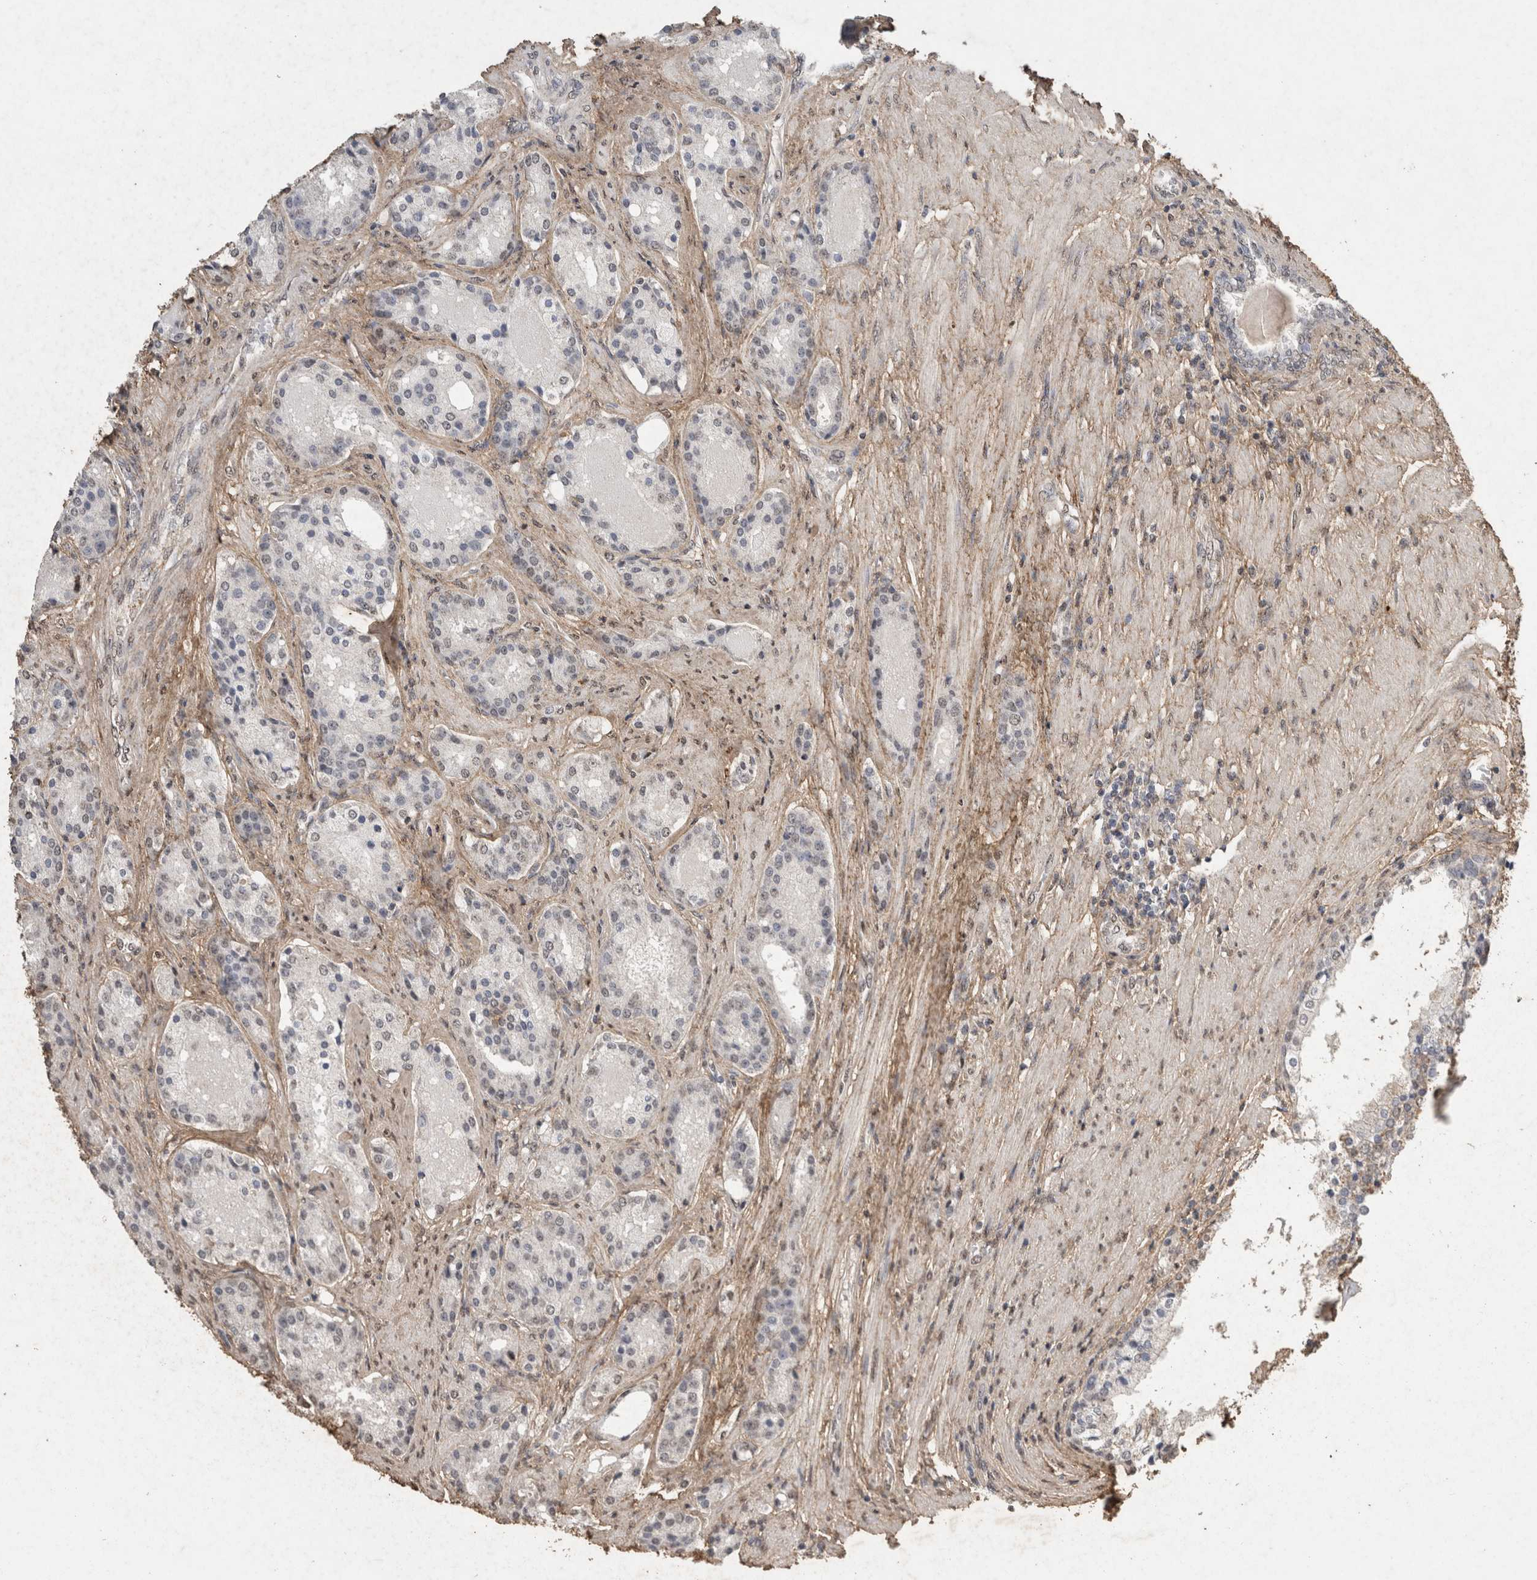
{"staining": {"intensity": "negative", "quantity": "none", "location": "none"}, "tissue": "prostate cancer", "cell_type": "Tumor cells", "image_type": "cancer", "snomed": [{"axis": "morphology", "description": "Adenocarcinoma, High grade"}, {"axis": "topography", "description": "Prostate"}], "caption": "An IHC photomicrograph of prostate cancer (adenocarcinoma (high-grade)) is shown. There is no staining in tumor cells of prostate cancer (adenocarcinoma (high-grade)).", "gene": "C1QTNF5", "patient": {"sex": "male", "age": 60}}